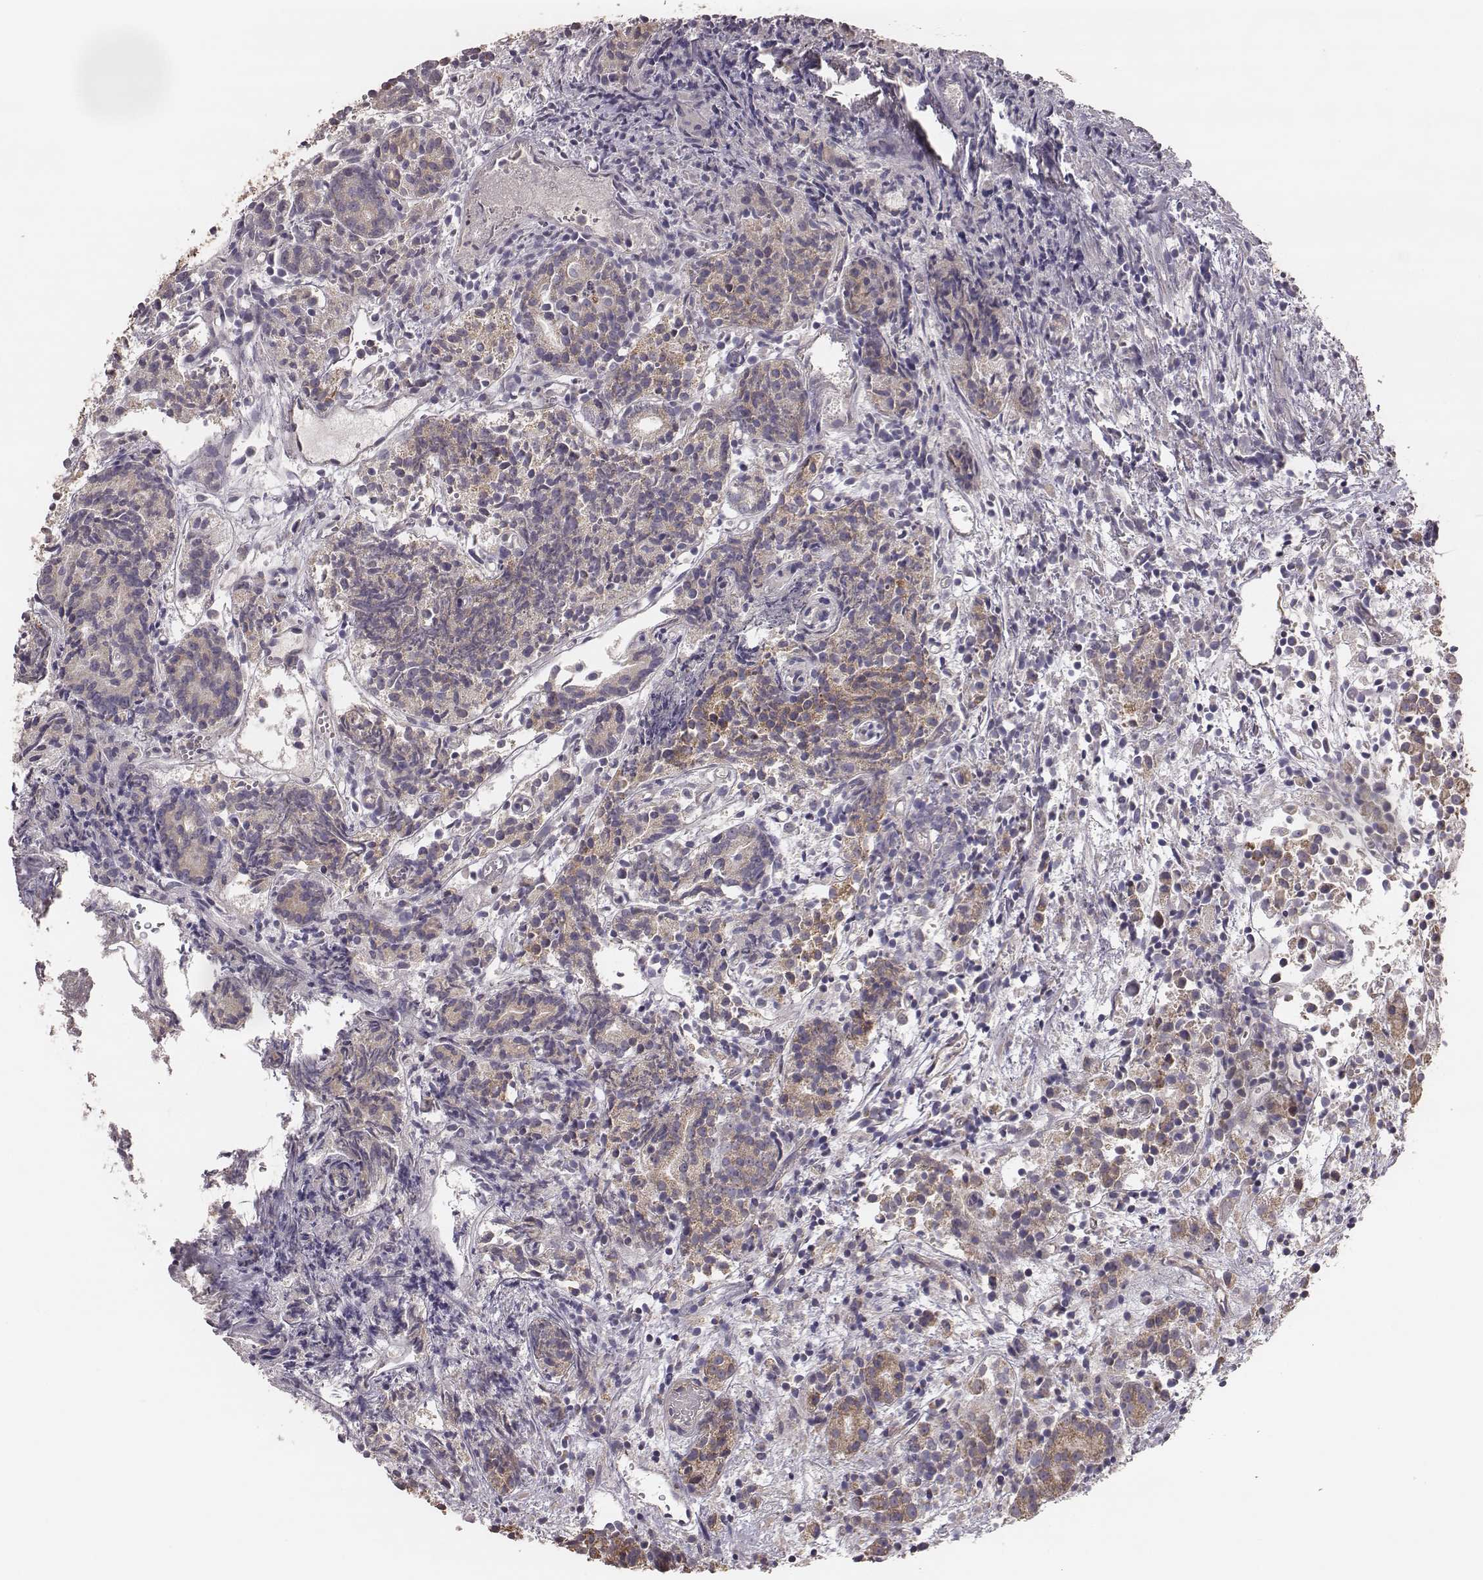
{"staining": {"intensity": "moderate", "quantity": ">75%", "location": "cytoplasmic/membranous"}, "tissue": "prostate cancer", "cell_type": "Tumor cells", "image_type": "cancer", "snomed": [{"axis": "morphology", "description": "Adenocarcinoma, High grade"}, {"axis": "topography", "description": "Prostate"}], "caption": "This is a micrograph of IHC staining of adenocarcinoma (high-grade) (prostate), which shows moderate expression in the cytoplasmic/membranous of tumor cells.", "gene": "HAVCR1", "patient": {"sex": "male", "age": 53}}